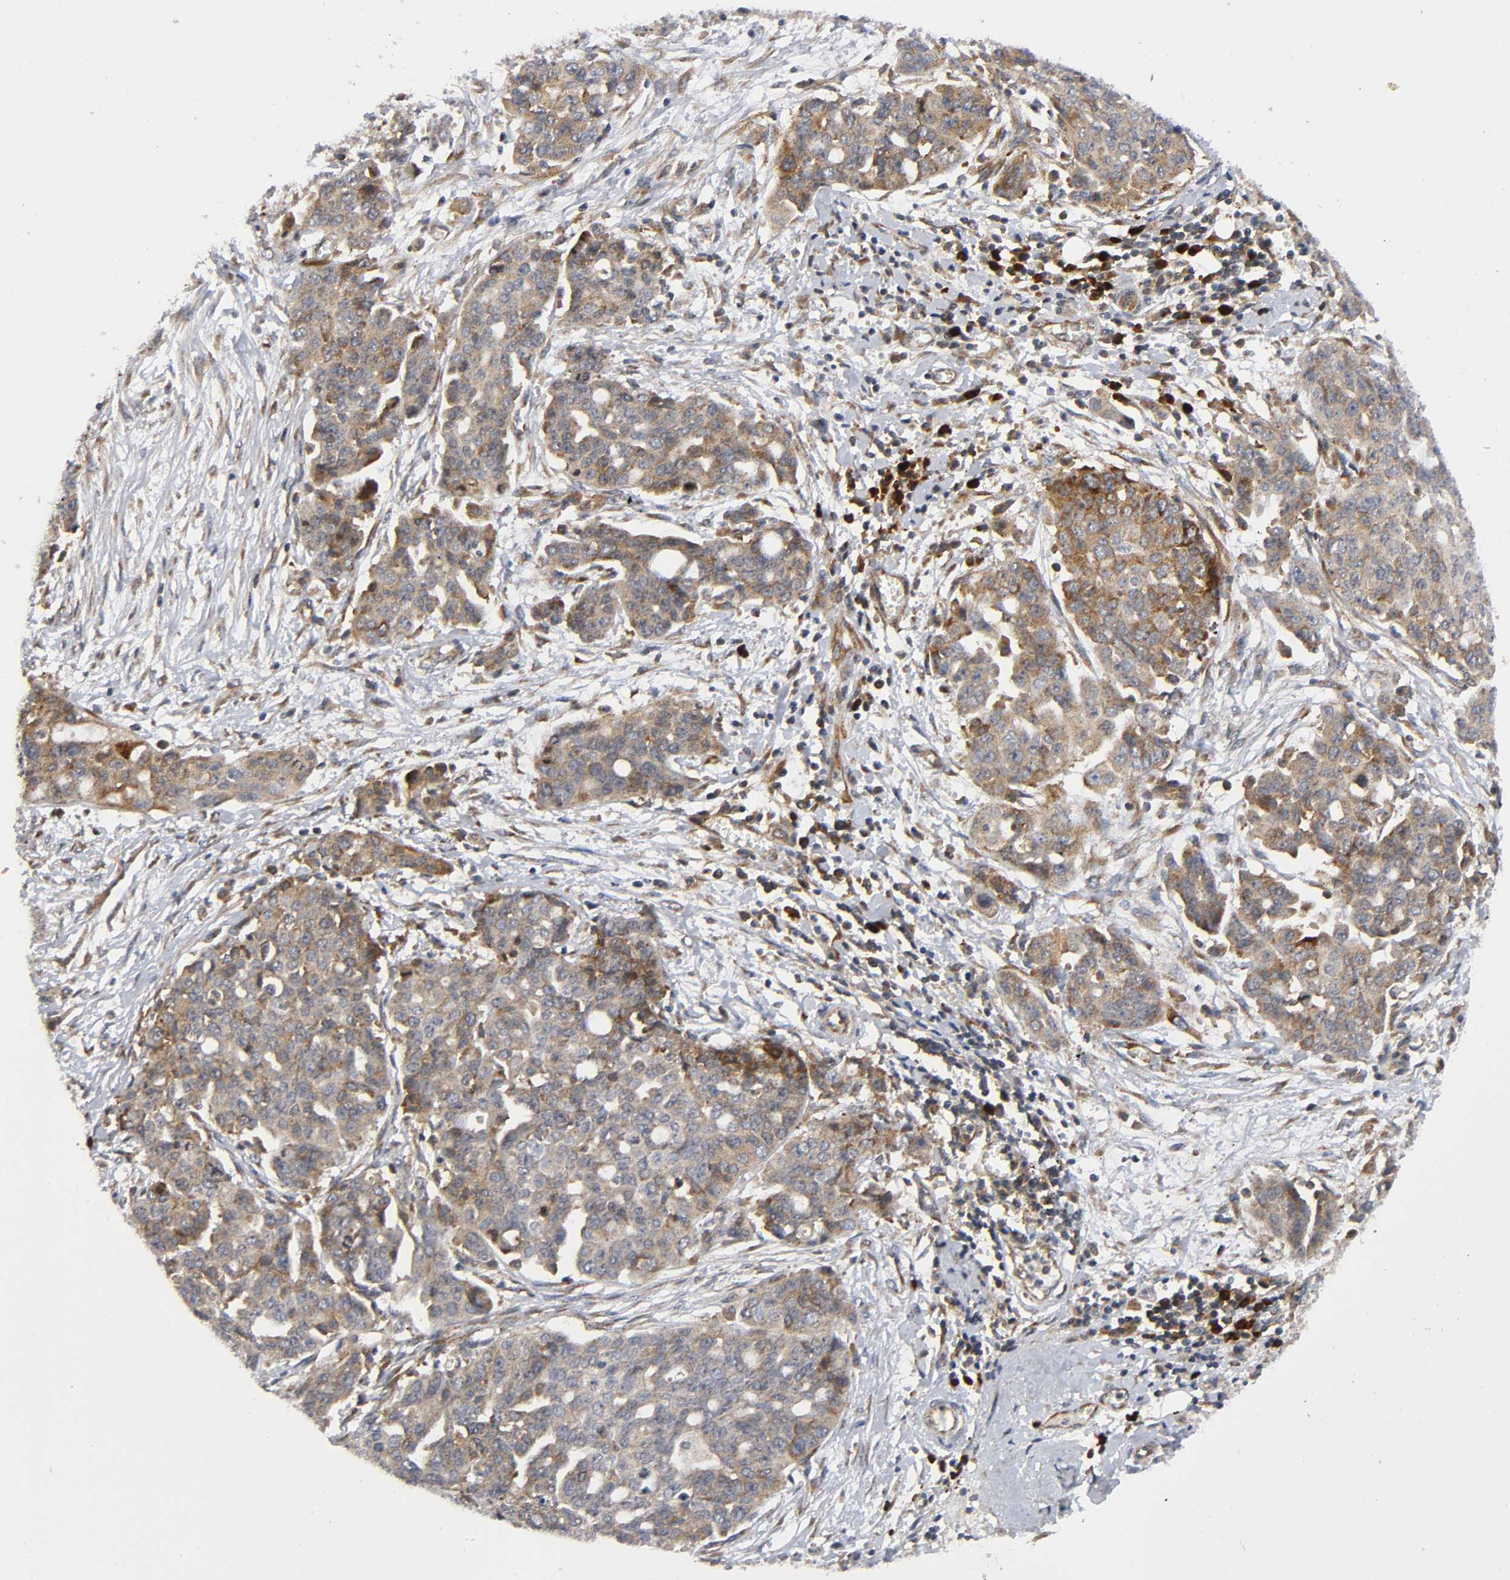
{"staining": {"intensity": "moderate", "quantity": ">75%", "location": "cytoplasmic/membranous"}, "tissue": "ovarian cancer", "cell_type": "Tumor cells", "image_type": "cancer", "snomed": [{"axis": "morphology", "description": "Cystadenocarcinoma, serous, NOS"}, {"axis": "topography", "description": "Soft tissue"}, {"axis": "topography", "description": "Ovary"}], "caption": "Immunohistochemistry (IHC) staining of ovarian cancer (serous cystadenocarcinoma), which shows medium levels of moderate cytoplasmic/membranous staining in approximately >75% of tumor cells indicating moderate cytoplasmic/membranous protein positivity. The staining was performed using DAB (3,3'-diaminobenzidine) (brown) for protein detection and nuclei were counterstained in hematoxylin (blue).", "gene": "EIF5", "patient": {"sex": "female", "age": 57}}